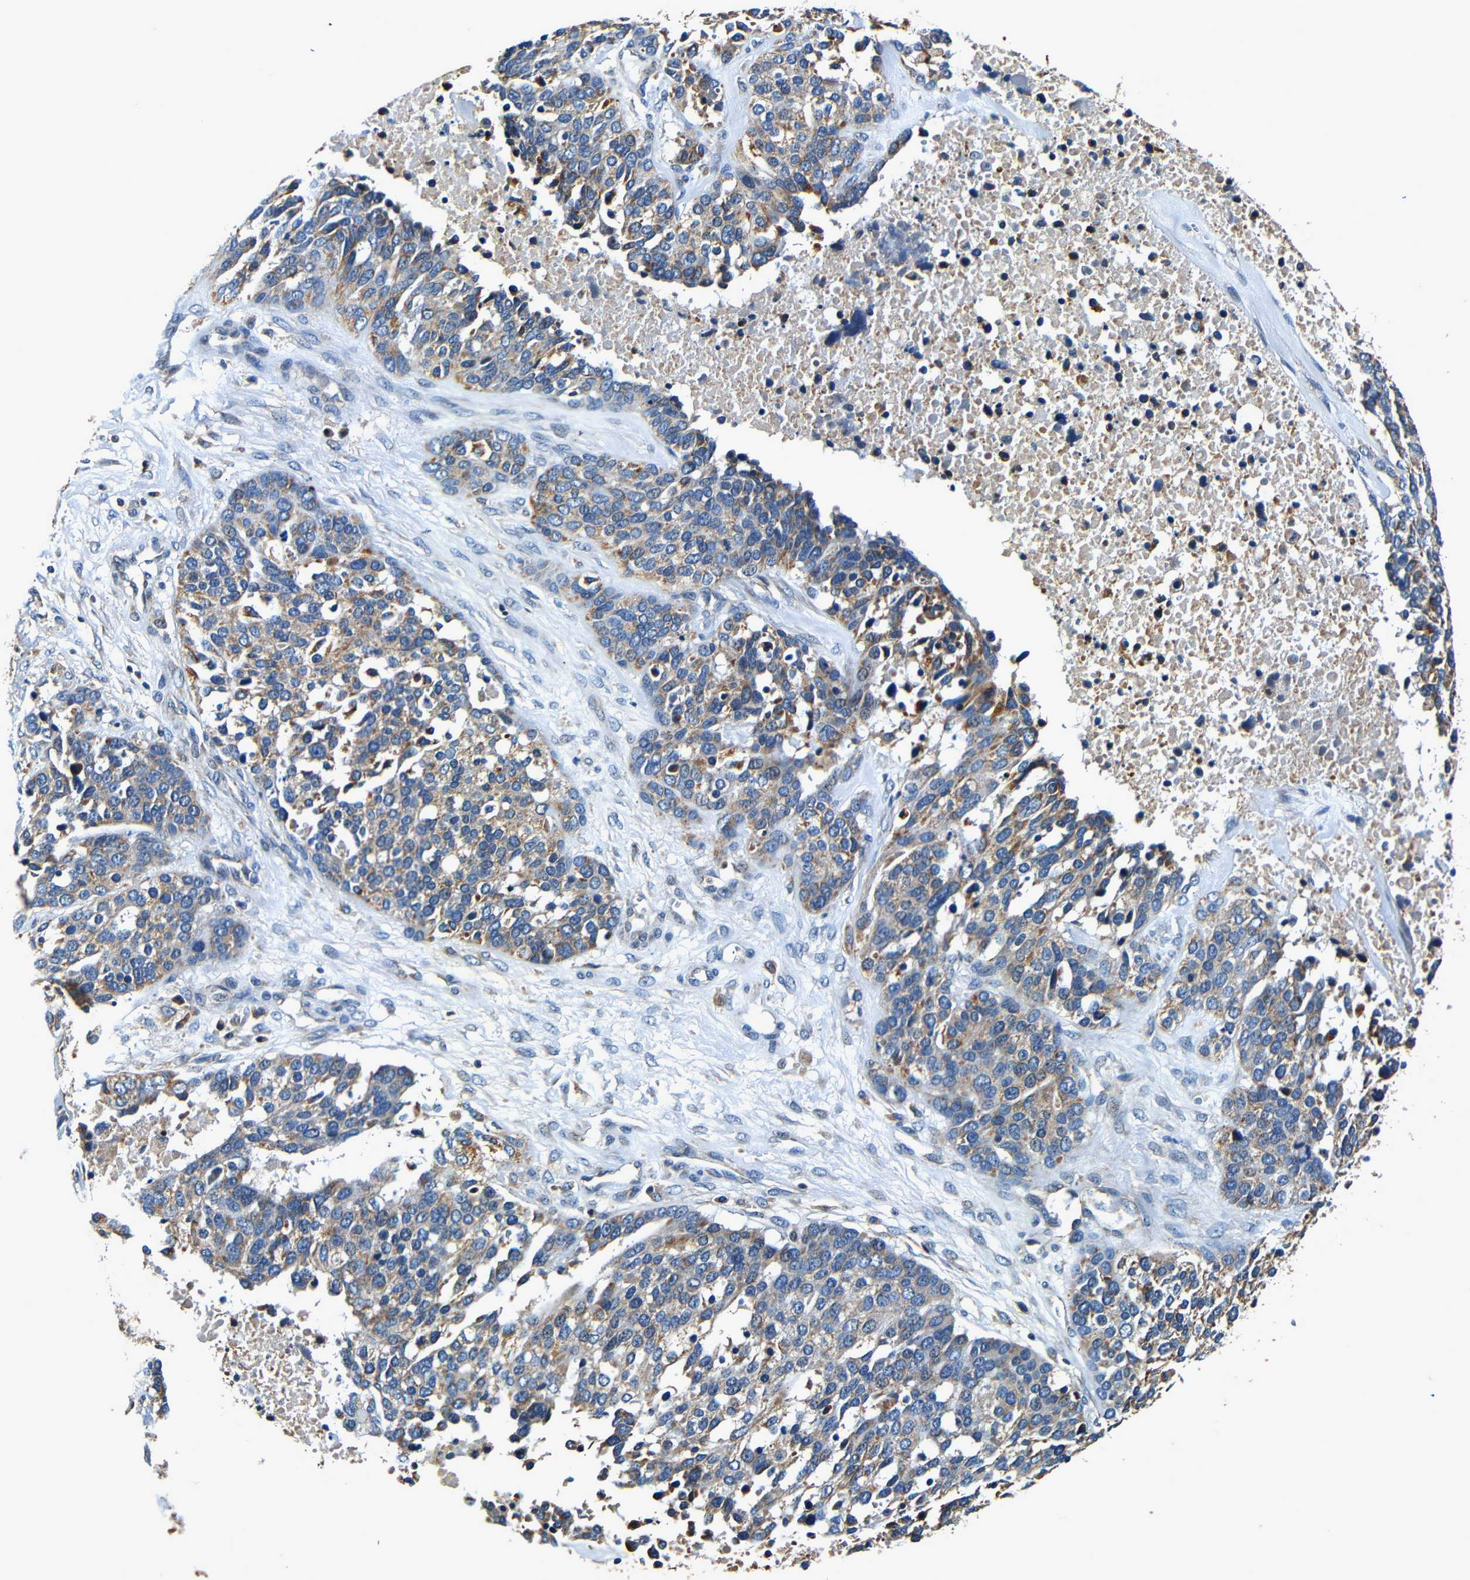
{"staining": {"intensity": "moderate", "quantity": ">75%", "location": "cytoplasmic/membranous"}, "tissue": "ovarian cancer", "cell_type": "Tumor cells", "image_type": "cancer", "snomed": [{"axis": "morphology", "description": "Cystadenocarcinoma, serous, NOS"}, {"axis": "topography", "description": "Ovary"}], "caption": "A brown stain highlights moderate cytoplasmic/membranous expression of a protein in human serous cystadenocarcinoma (ovarian) tumor cells.", "gene": "MTX1", "patient": {"sex": "female", "age": 44}}